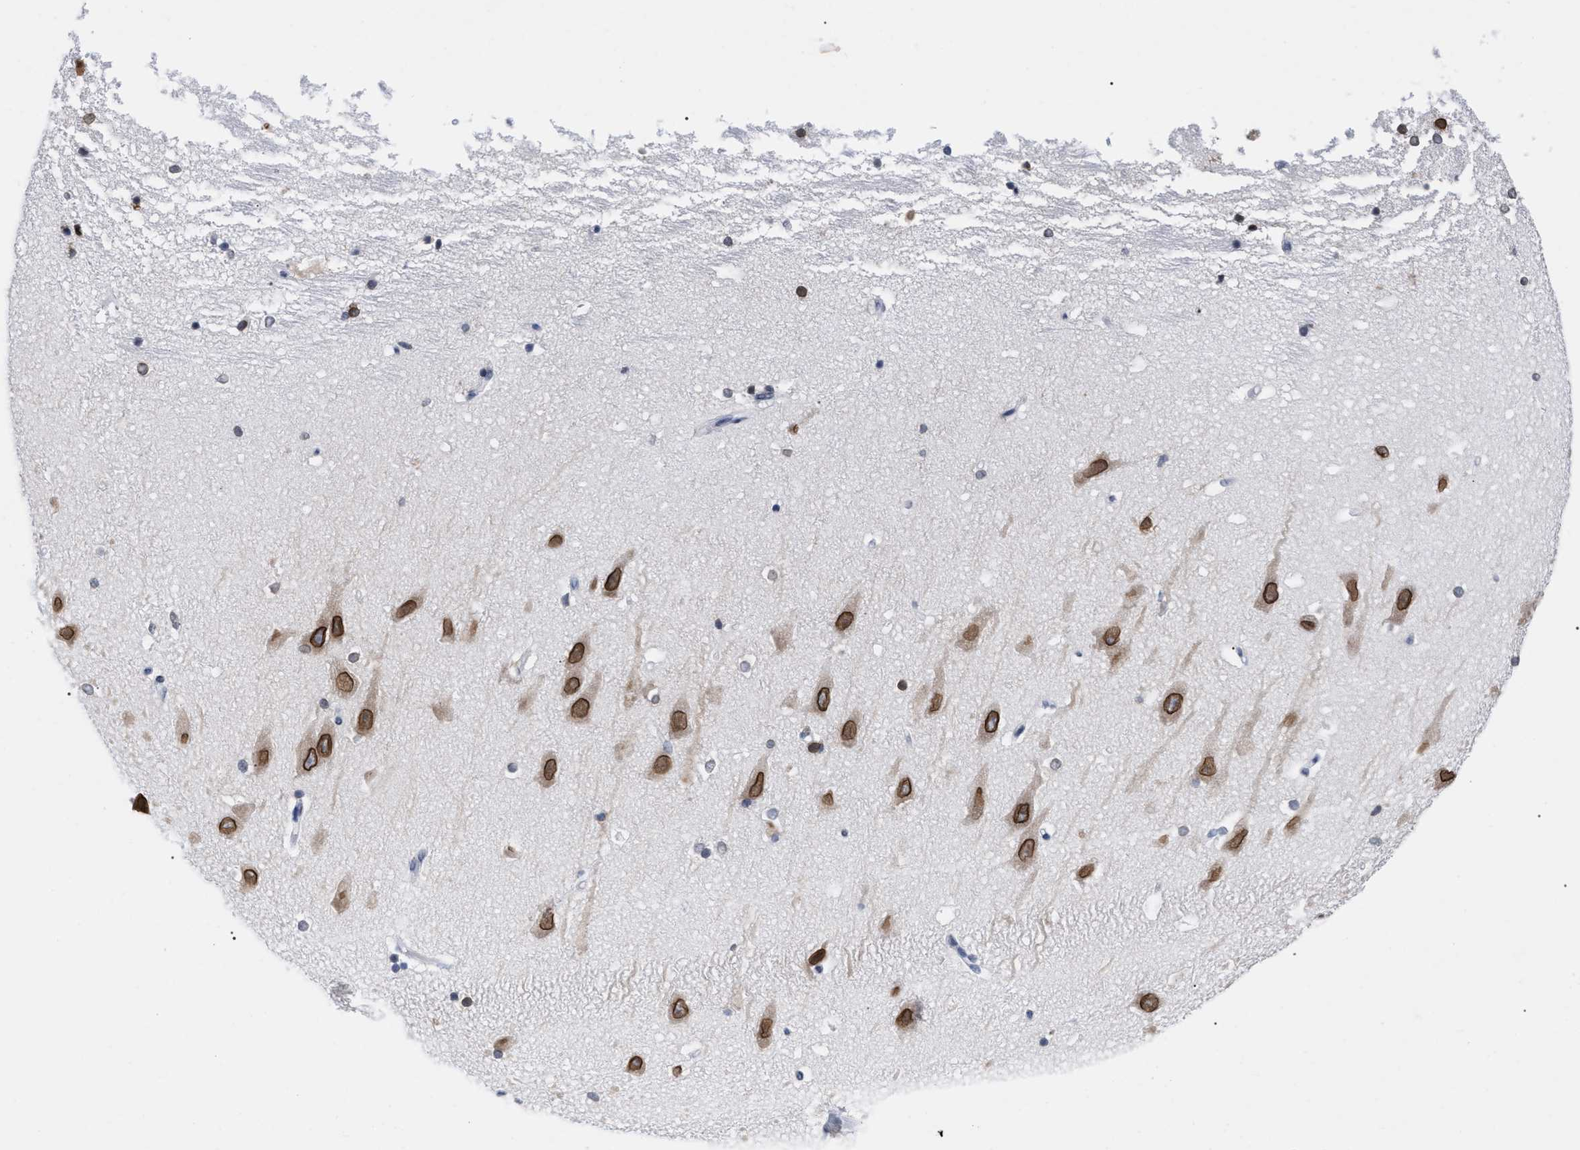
{"staining": {"intensity": "weak", "quantity": "<25%", "location": "cytoplasmic/membranous,nuclear"}, "tissue": "hippocampus", "cell_type": "Glial cells", "image_type": "normal", "snomed": [{"axis": "morphology", "description": "Normal tissue, NOS"}, {"axis": "topography", "description": "Hippocampus"}], "caption": "The image reveals no staining of glial cells in unremarkable hippocampus. (Immunohistochemistry, brightfield microscopy, high magnification).", "gene": "TPR", "patient": {"sex": "male", "age": 45}}